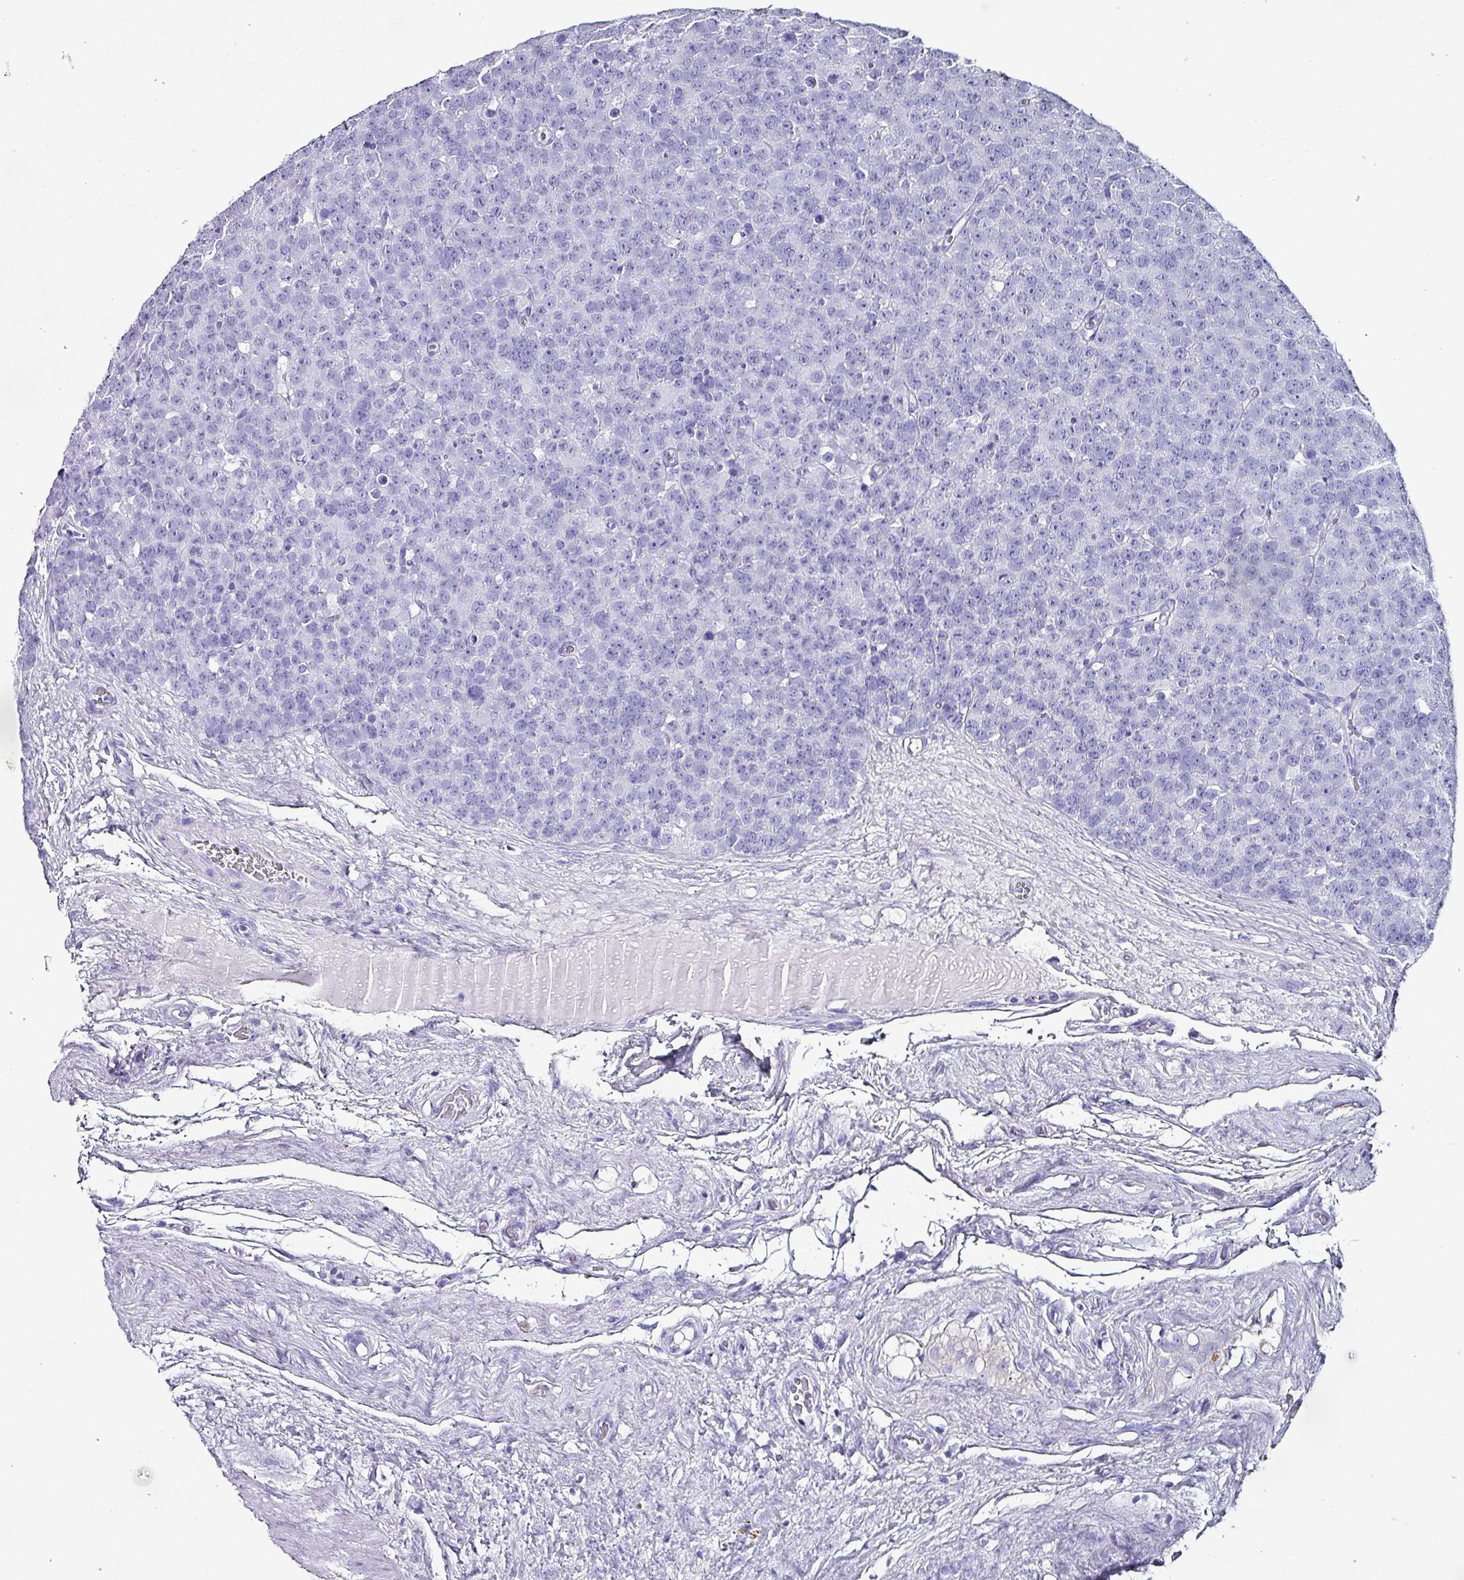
{"staining": {"intensity": "negative", "quantity": "none", "location": "none"}, "tissue": "testis cancer", "cell_type": "Tumor cells", "image_type": "cancer", "snomed": [{"axis": "morphology", "description": "Seminoma, NOS"}, {"axis": "topography", "description": "Testis"}], "caption": "High power microscopy image of an immunohistochemistry (IHC) micrograph of seminoma (testis), revealing no significant staining in tumor cells.", "gene": "KRT6C", "patient": {"sex": "male", "age": 71}}